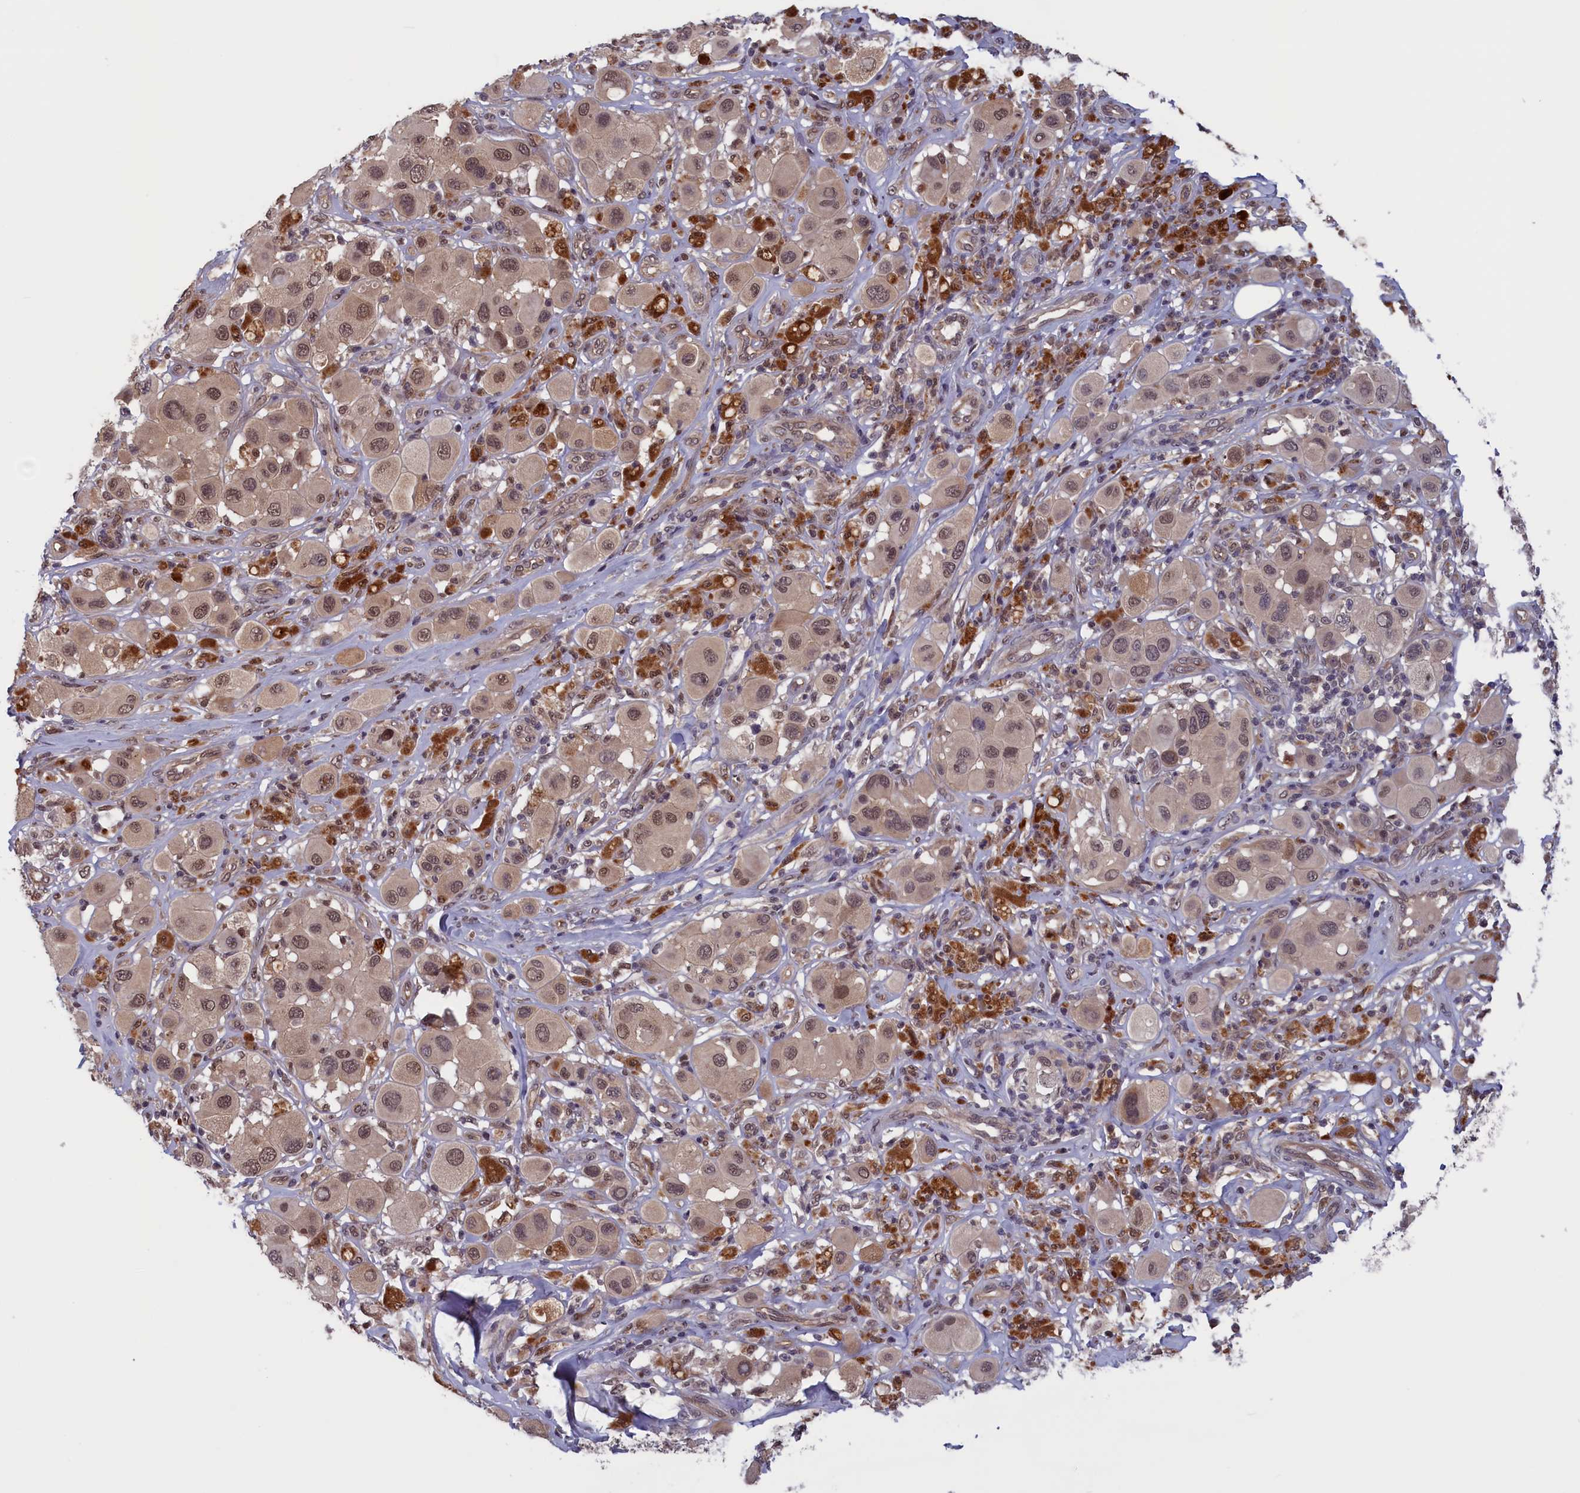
{"staining": {"intensity": "moderate", "quantity": ">75%", "location": "nuclear"}, "tissue": "melanoma", "cell_type": "Tumor cells", "image_type": "cancer", "snomed": [{"axis": "morphology", "description": "Malignant melanoma, Metastatic site"}, {"axis": "topography", "description": "Skin"}], "caption": "DAB immunohistochemical staining of human melanoma exhibits moderate nuclear protein staining in about >75% of tumor cells.", "gene": "PLP2", "patient": {"sex": "male", "age": 41}}